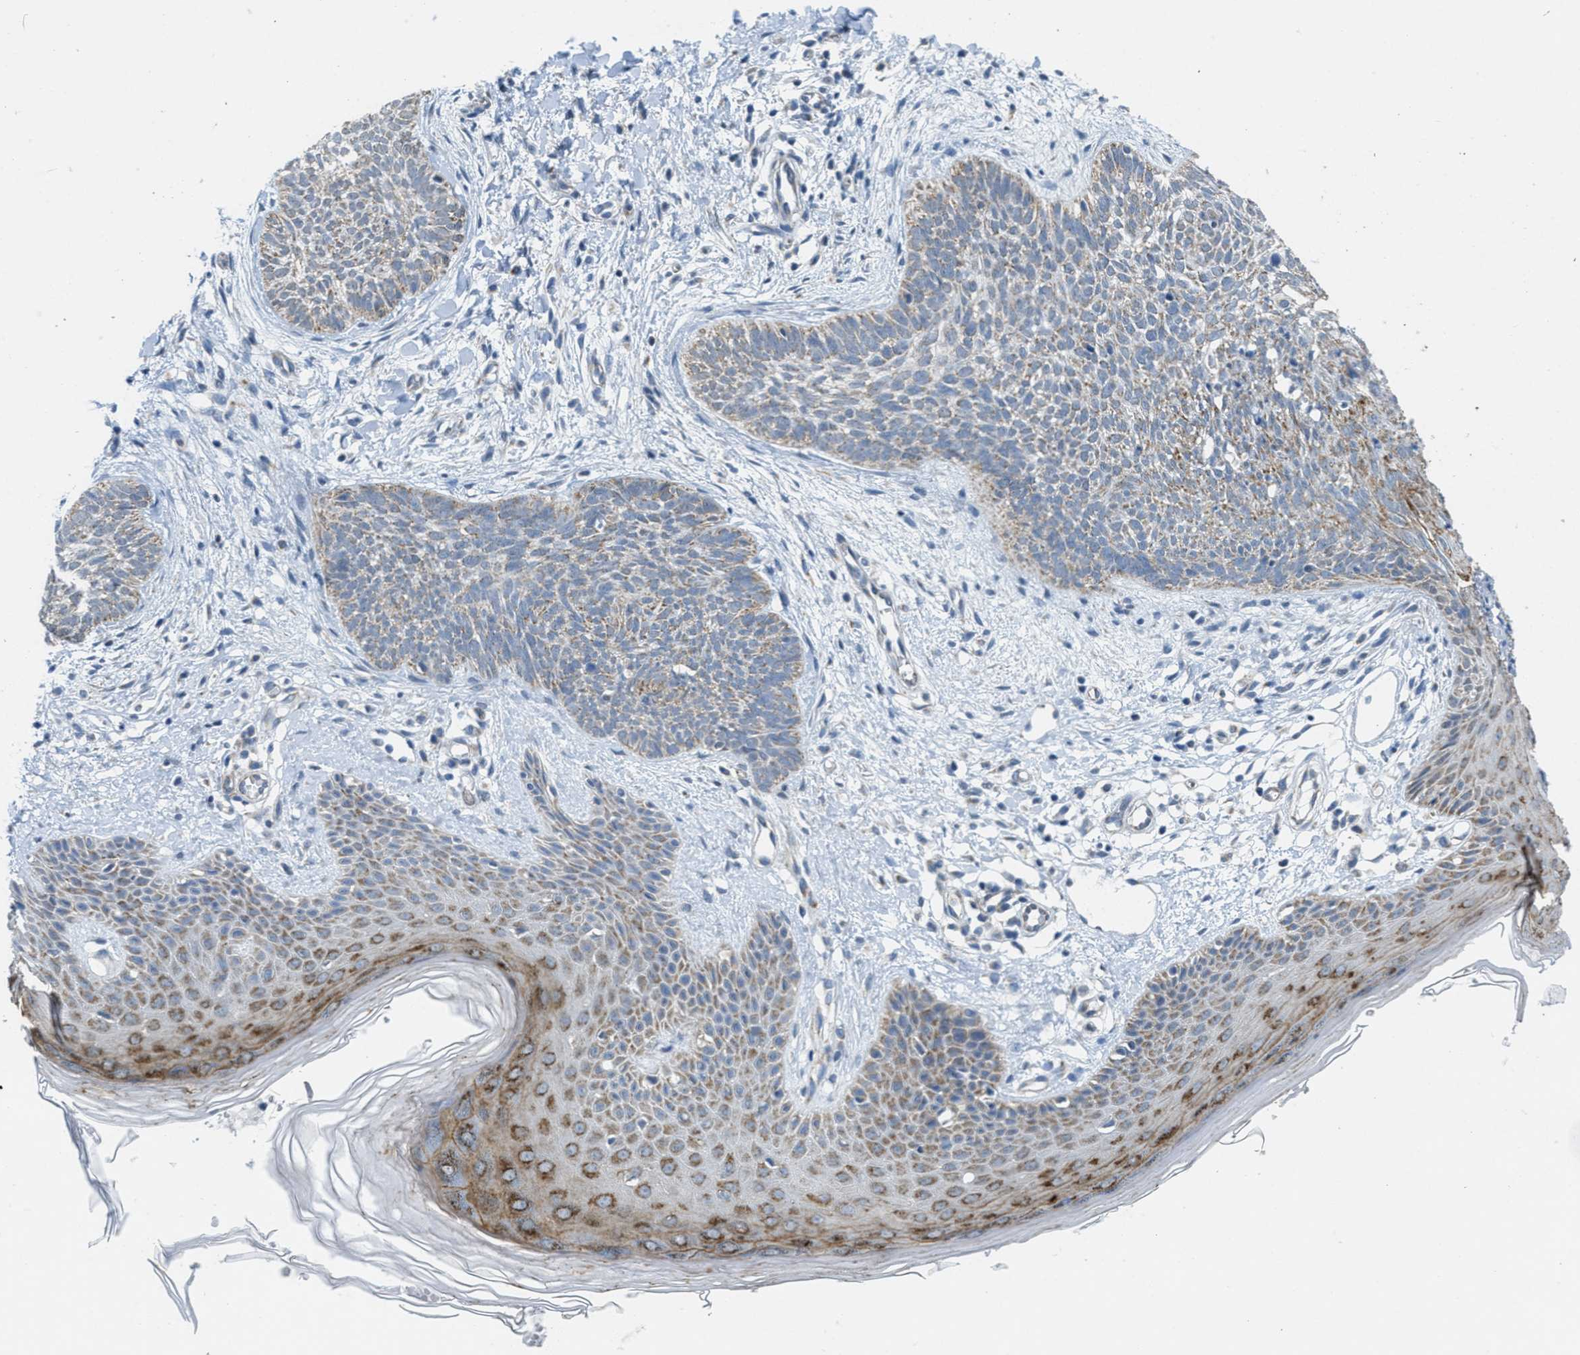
{"staining": {"intensity": "moderate", "quantity": ">75%", "location": "cytoplasmic/membranous"}, "tissue": "skin cancer", "cell_type": "Tumor cells", "image_type": "cancer", "snomed": [{"axis": "morphology", "description": "Basal cell carcinoma"}, {"axis": "topography", "description": "Skin"}], "caption": "Brown immunohistochemical staining in skin cancer displays moderate cytoplasmic/membranous expression in approximately >75% of tumor cells.", "gene": "TOMM70", "patient": {"sex": "female", "age": 59}}